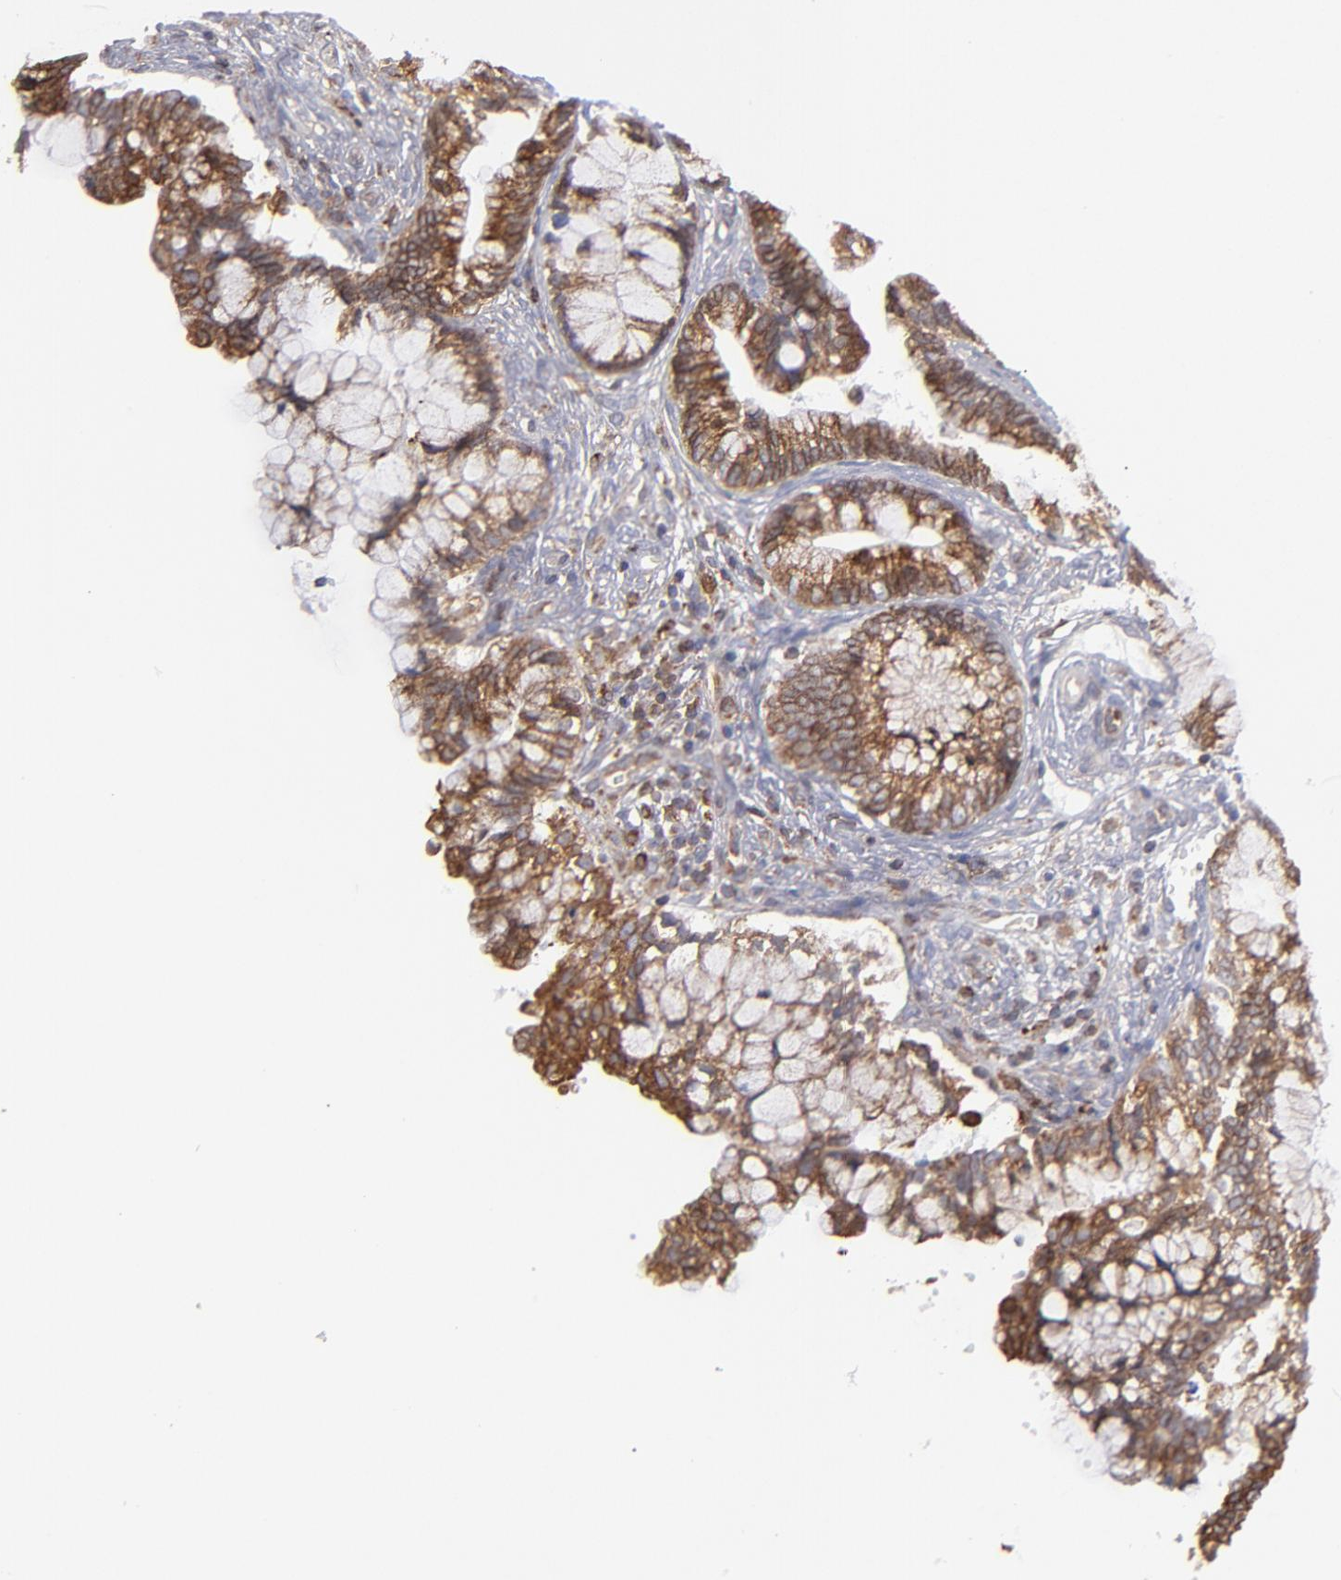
{"staining": {"intensity": "strong", "quantity": ">75%", "location": "cytoplasmic/membranous"}, "tissue": "cervical cancer", "cell_type": "Tumor cells", "image_type": "cancer", "snomed": [{"axis": "morphology", "description": "Adenocarcinoma, NOS"}, {"axis": "topography", "description": "Cervix"}], "caption": "Immunohistochemical staining of adenocarcinoma (cervical) shows high levels of strong cytoplasmic/membranous protein positivity in approximately >75% of tumor cells. (DAB IHC, brown staining for protein, blue staining for nuclei).", "gene": "TMX1", "patient": {"sex": "female", "age": 44}}